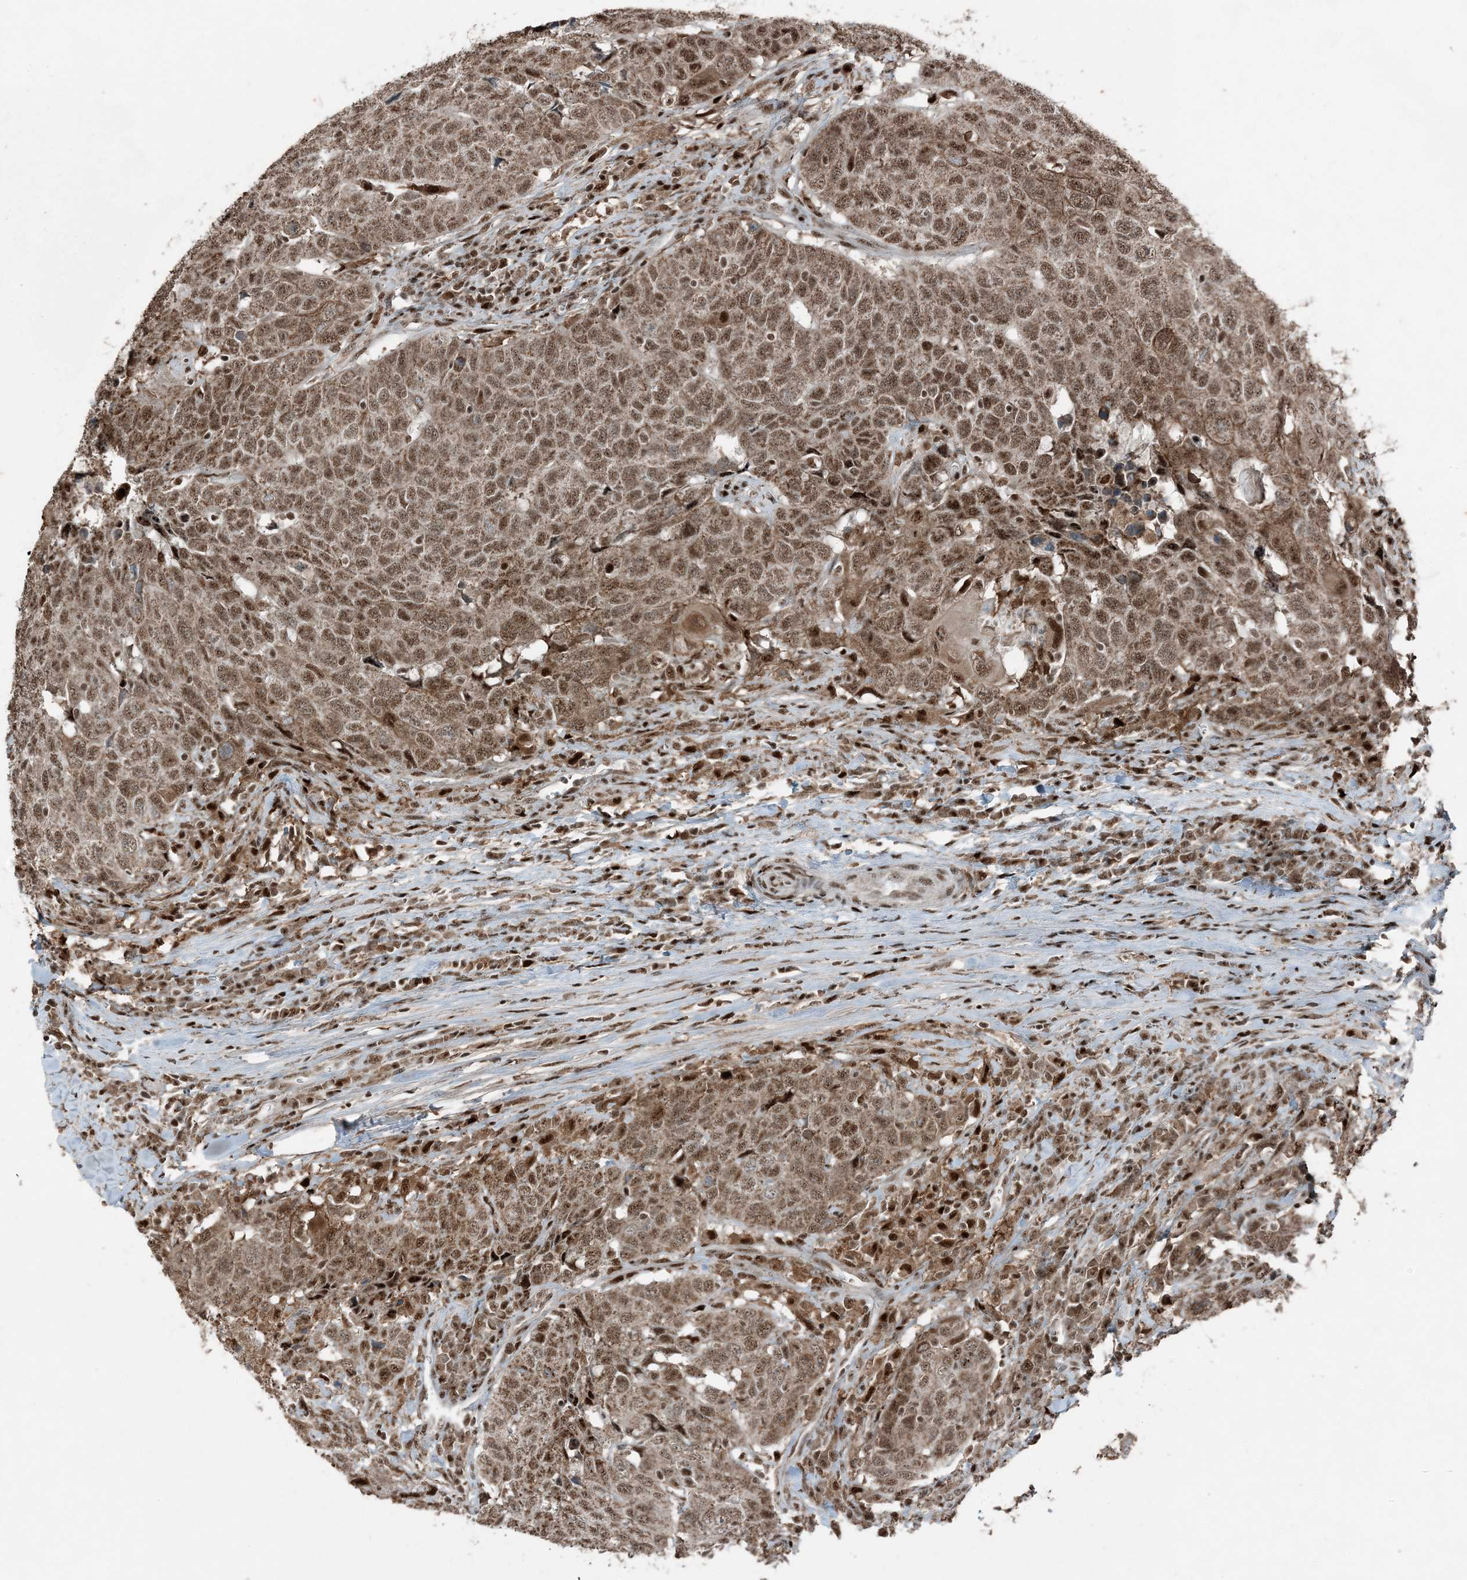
{"staining": {"intensity": "moderate", "quantity": ">75%", "location": "nuclear"}, "tissue": "head and neck cancer", "cell_type": "Tumor cells", "image_type": "cancer", "snomed": [{"axis": "morphology", "description": "Squamous cell carcinoma, NOS"}, {"axis": "topography", "description": "Head-Neck"}], "caption": "Immunohistochemistry (DAB (3,3'-diaminobenzidine)) staining of head and neck cancer (squamous cell carcinoma) exhibits moderate nuclear protein positivity in approximately >75% of tumor cells. Nuclei are stained in blue.", "gene": "TADA2B", "patient": {"sex": "male", "age": 66}}